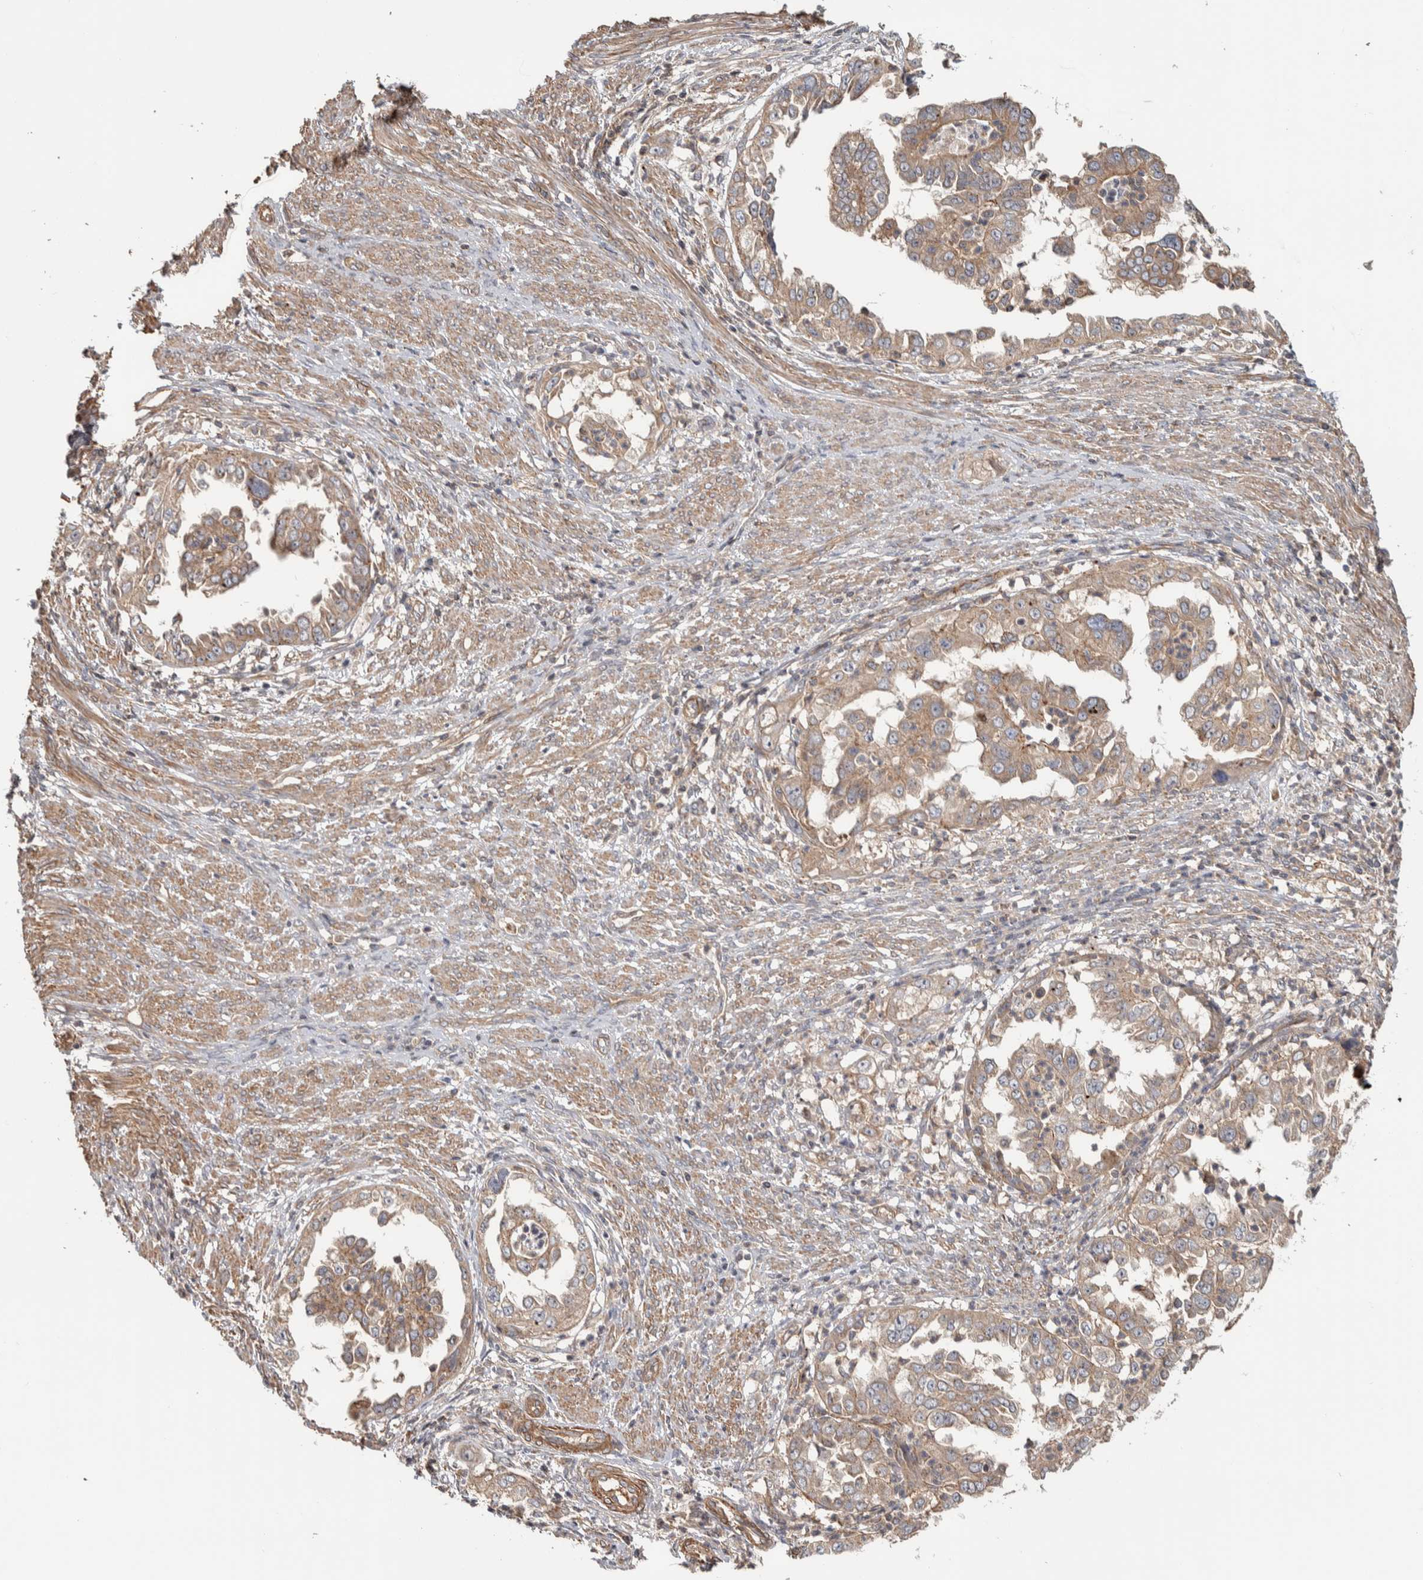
{"staining": {"intensity": "weak", "quantity": ">75%", "location": "cytoplasmic/membranous"}, "tissue": "endometrial cancer", "cell_type": "Tumor cells", "image_type": "cancer", "snomed": [{"axis": "morphology", "description": "Adenocarcinoma, NOS"}, {"axis": "topography", "description": "Endometrium"}], "caption": "This photomicrograph displays endometrial adenocarcinoma stained with IHC to label a protein in brown. The cytoplasmic/membranous of tumor cells show weak positivity for the protein. Nuclei are counter-stained blue.", "gene": "CHMP4C", "patient": {"sex": "female", "age": 85}}